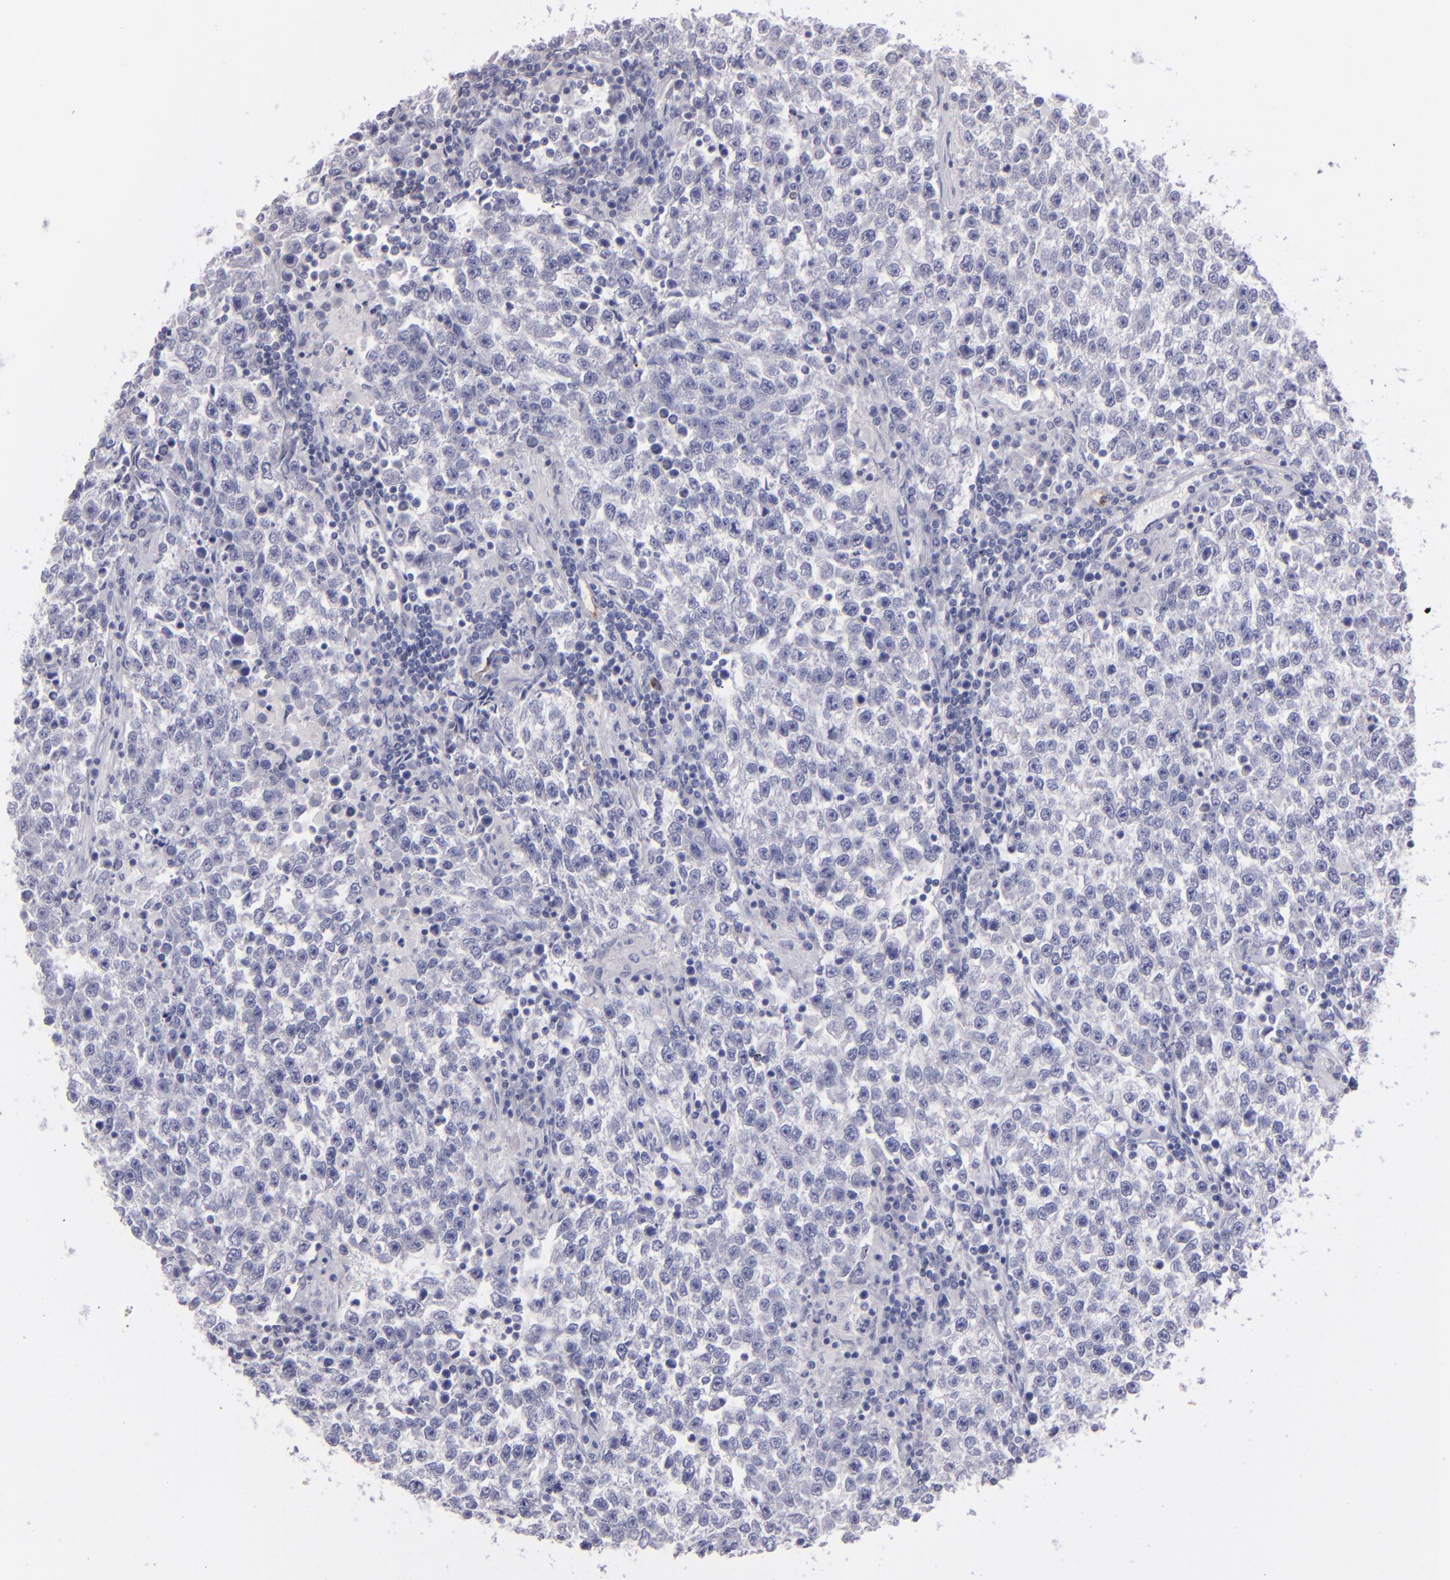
{"staining": {"intensity": "negative", "quantity": "none", "location": "none"}, "tissue": "testis cancer", "cell_type": "Tumor cells", "image_type": "cancer", "snomed": [{"axis": "morphology", "description": "Seminoma, NOS"}, {"axis": "topography", "description": "Testis"}], "caption": "This is an IHC micrograph of human seminoma (testis). There is no staining in tumor cells.", "gene": "SNAP25", "patient": {"sex": "male", "age": 36}}